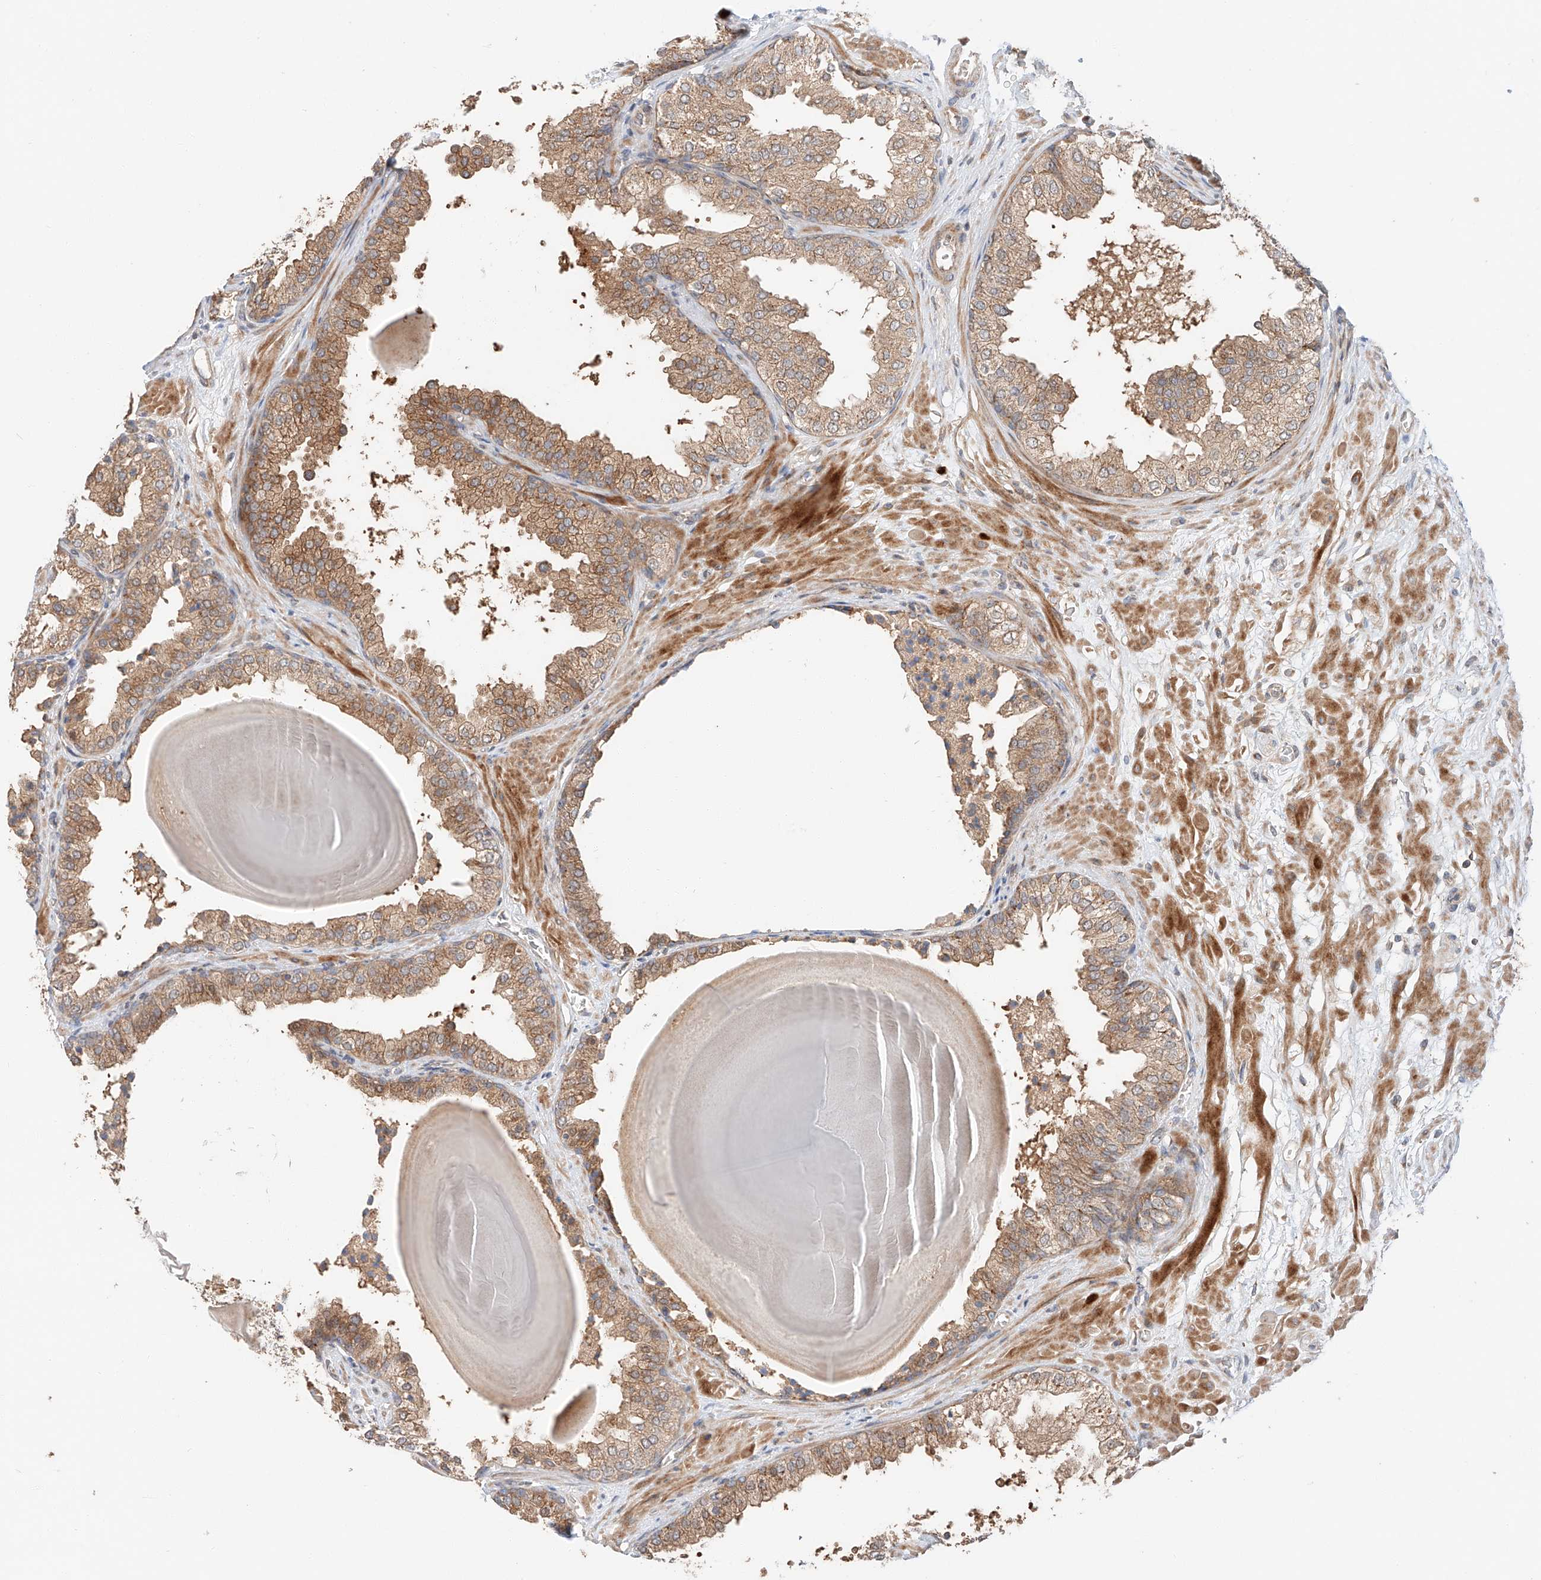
{"staining": {"intensity": "moderate", "quantity": ">75%", "location": "cytoplasmic/membranous"}, "tissue": "prostate", "cell_type": "Glandular cells", "image_type": "normal", "snomed": [{"axis": "morphology", "description": "Normal tissue, NOS"}, {"axis": "topography", "description": "Prostate"}], "caption": "This micrograph demonstrates IHC staining of normal prostate, with medium moderate cytoplasmic/membranous expression in about >75% of glandular cells.", "gene": "XPNPEP1", "patient": {"sex": "male", "age": 48}}